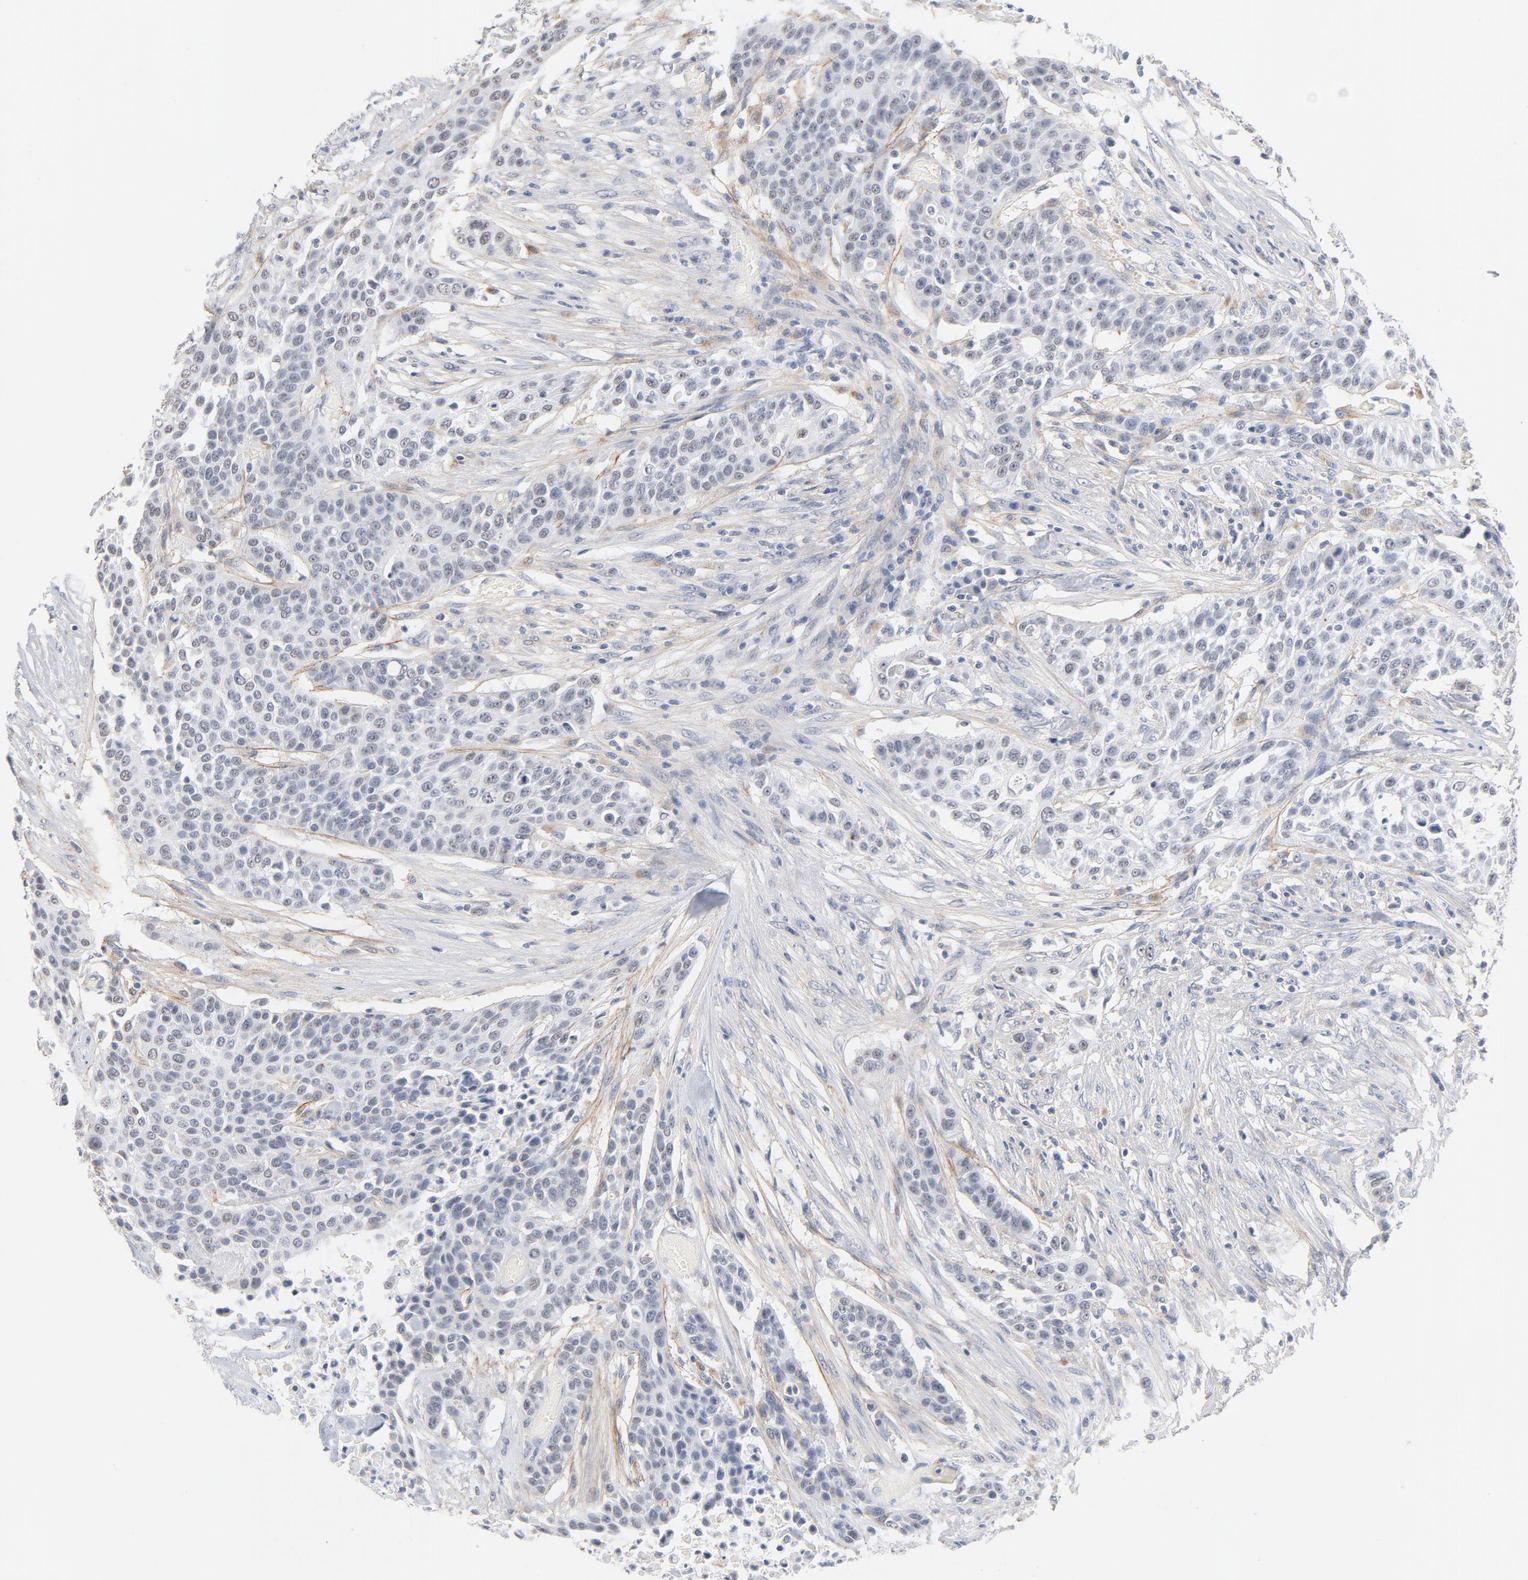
{"staining": {"intensity": "negative", "quantity": "none", "location": "none"}, "tissue": "urothelial cancer", "cell_type": "Tumor cells", "image_type": "cancer", "snomed": [{"axis": "morphology", "description": "Urothelial carcinoma, High grade"}, {"axis": "topography", "description": "Urinary bladder"}], "caption": "This is an immunohistochemistry image of human urothelial cancer. There is no staining in tumor cells.", "gene": "LTBP2", "patient": {"sex": "male", "age": 74}}